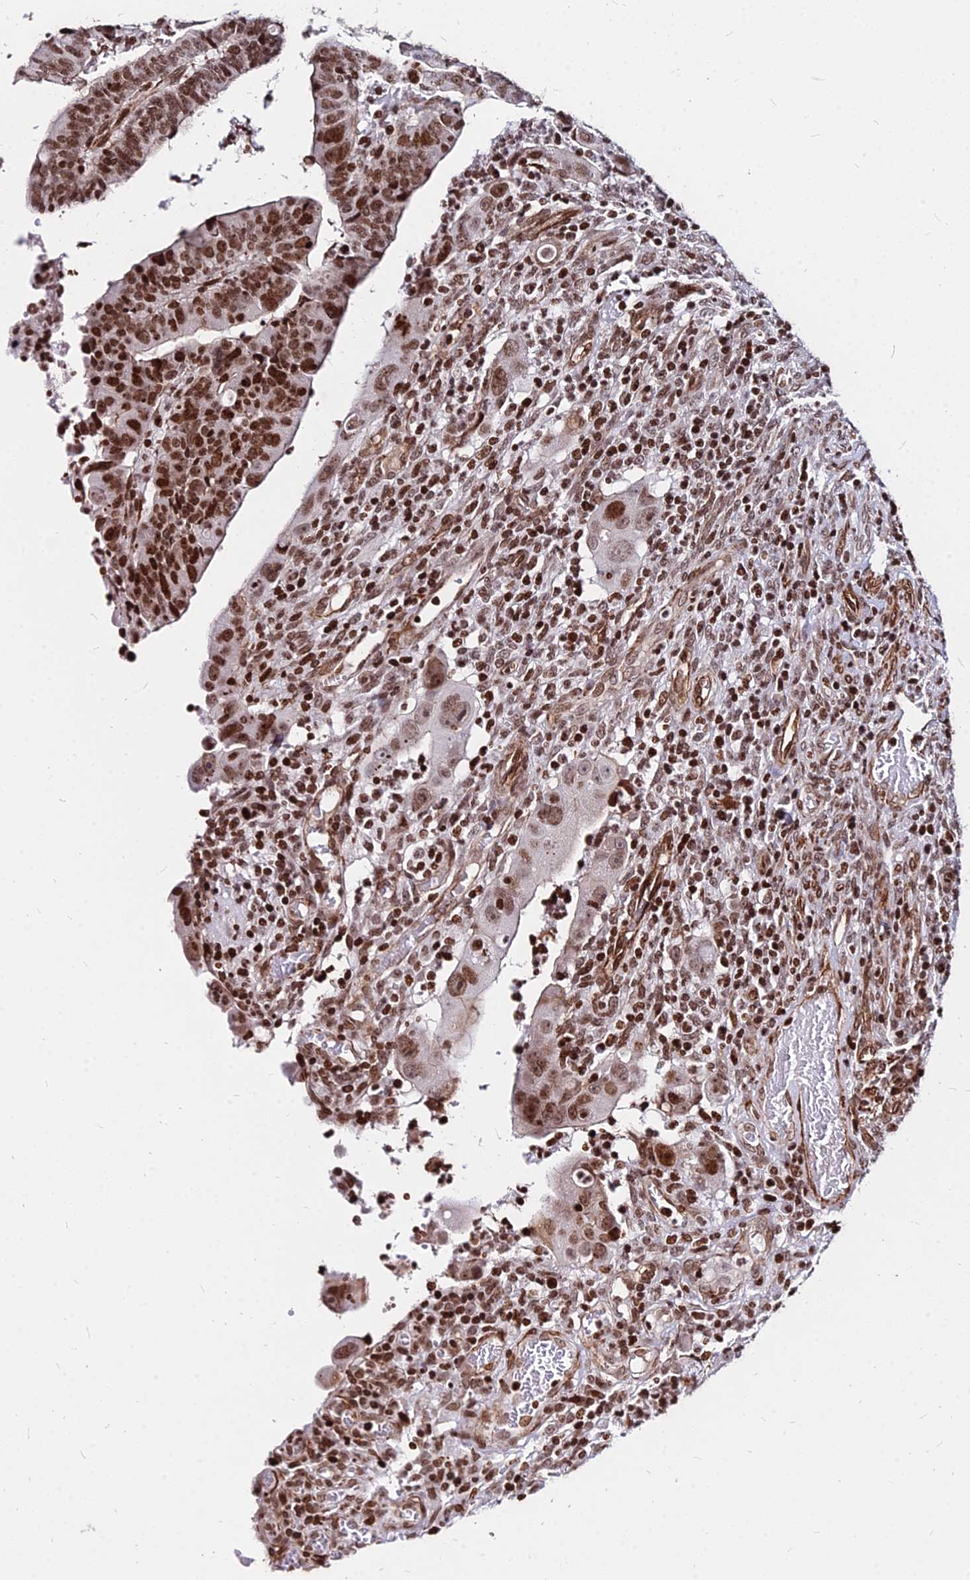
{"staining": {"intensity": "moderate", "quantity": ">75%", "location": "nuclear"}, "tissue": "colorectal cancer", "cell_type": "Tumor cells", "image_type": "cancer", "snomed": [{"axis": "morphology", "description": "Normal tissue, NOS"}, {"axis": "morphology", "description": "Adenocarcinoma, NOS"}, {"axis": "topography", "description": "Rectum"}], "caption": "Protein positivity by IHC demonstrates moderate nuclear staining in approximately >75% of tumor cells in colorectal adenocarcinoma. Using DAB (3,3'-diaminobenzidine) (brown) and hematoxylin (blue) stains, captured at high magnification using brightfield microscopy.", "gene": "NYAP2", "patient": {"sex": "female", "age": 65}}